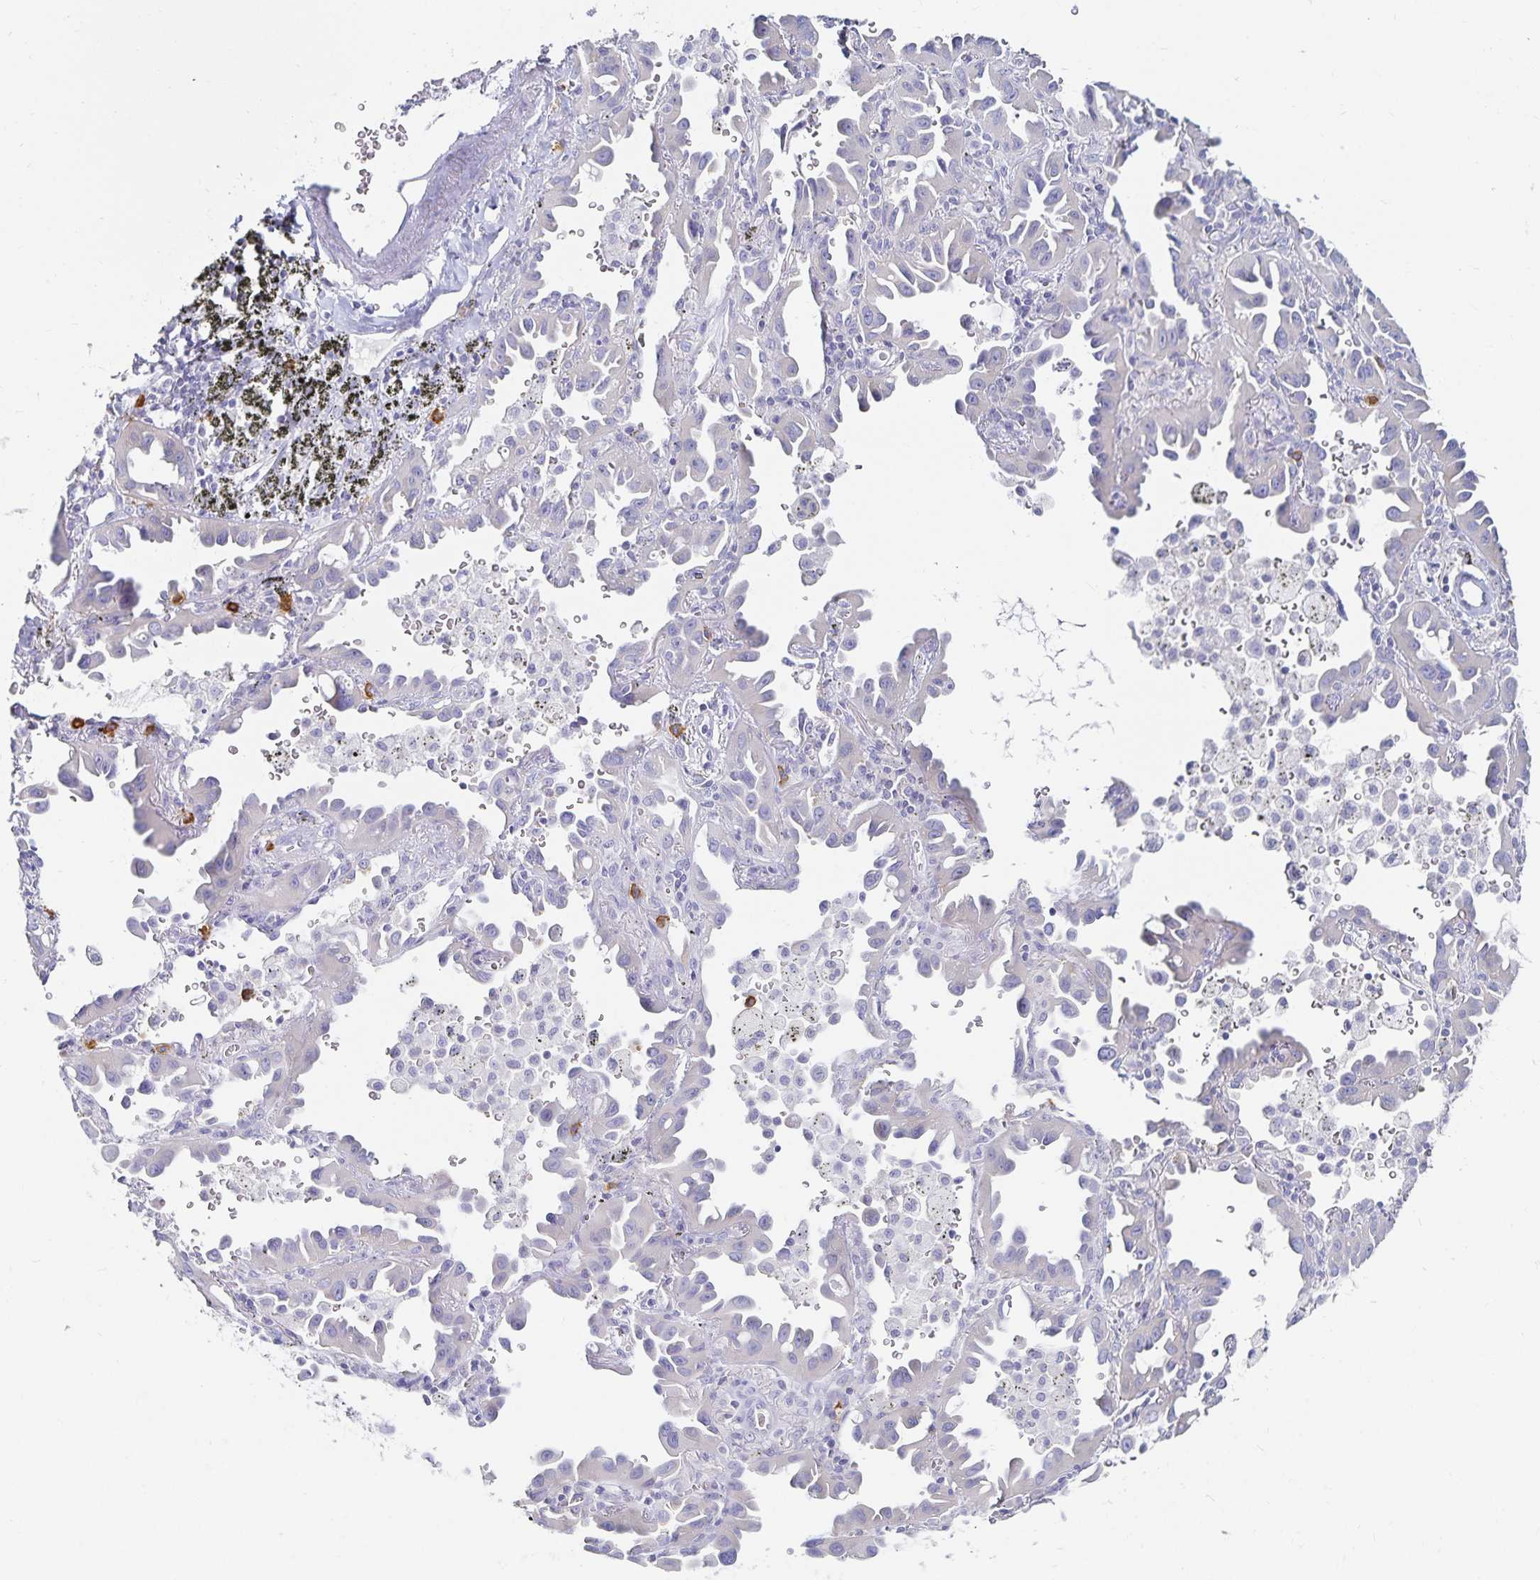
{"staining": {"intensity": "negative", "quantity": "none", "location": "none"}, "tissue": "lung cancer", "cell_type": "Tumor cells", "image_type": "cancer", "snomed": [{"axis": "morphology", "description": "Adenocarcinoma, NOS"}, {"axis": "topography", "description": "Lung"}], "caption": "Protein analysis of lung cancer exhibits no significant expression in tumor cells.", "gene": "TNIP1", "patient": {"sex": "male", "age": 68}}